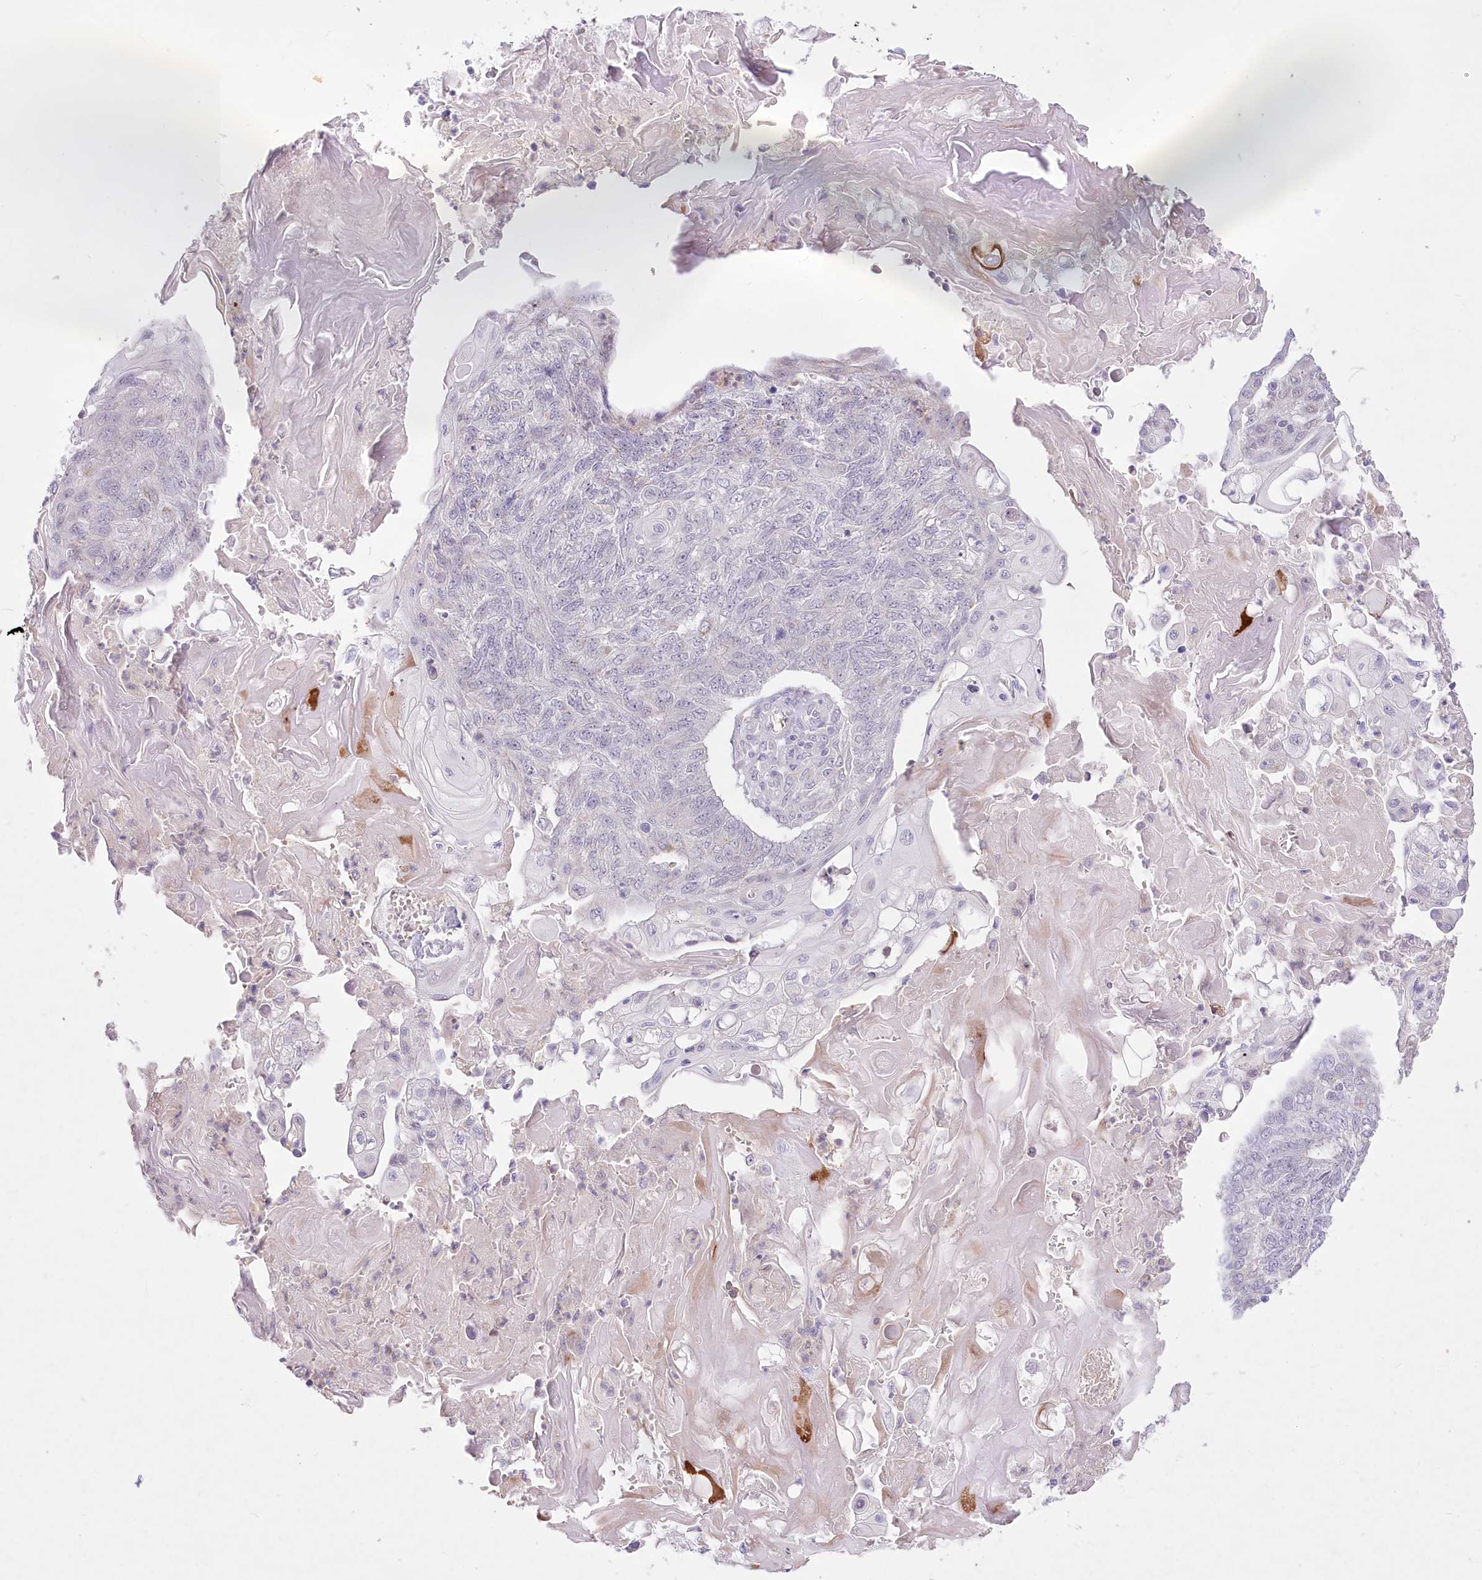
{"staining": {"intensity": "negative", "quantity": "none", "location": "none"}, "tissue": "endometrial cancer", "cell_type": "Tumor cells", "image_type": "cancer", "snomed": [{"axis": "morphology", "description": "Adenocarcinoma, NOS"}, {"axis": "topography", "description": "Endometrium"}], "caption": "DAB immunohistochemical staining of human endometrial adenocarcinoma exhibits no significant positivity in tumor cells. The staining was performed using DAB to visualize the protein expression in brown, while the nuclei were stained in blue with hematoxylin (Magnification: 20x).", "gene": "BEND7", "patient": {"sex": "female", "age": 32}}